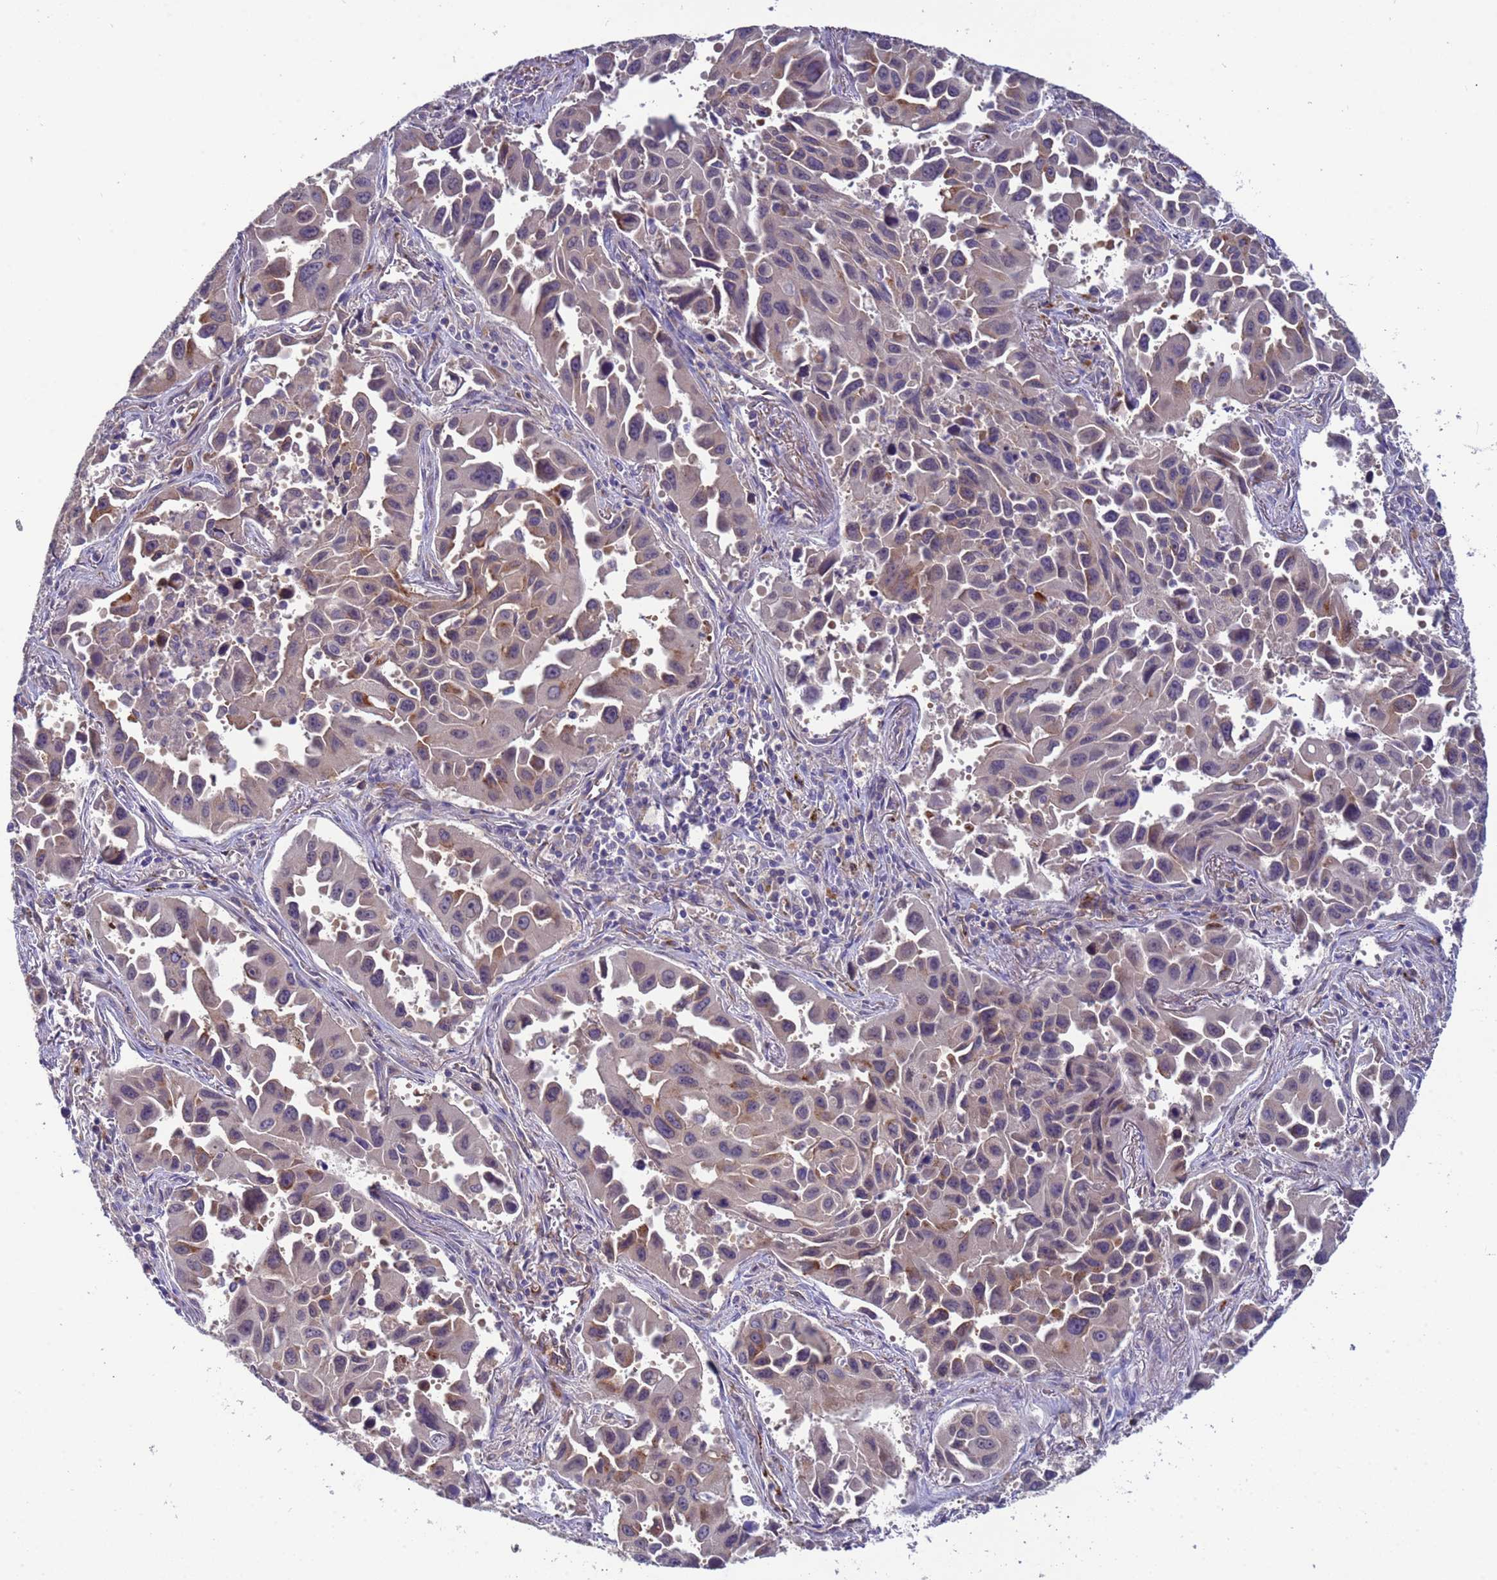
{"staining": {"intensity": "weak", "quantity": "<25%", "location": "cytoplasmic/membranous"}, "tissue": "lung cancer", "cell_type": "Tumor cells", "image_type": "cancer", "snomed": [{"axis": "morphology", "description": "Adenocarcinoma, NOS"}, {"axis": "topography", "description": "Lung"}], "caption": "The micrograph exhibits no staining of tumor cells in adenocarcinoma (lung).", "gene": "ZNF248", "patient": {"sex": "male", "age": 66}}